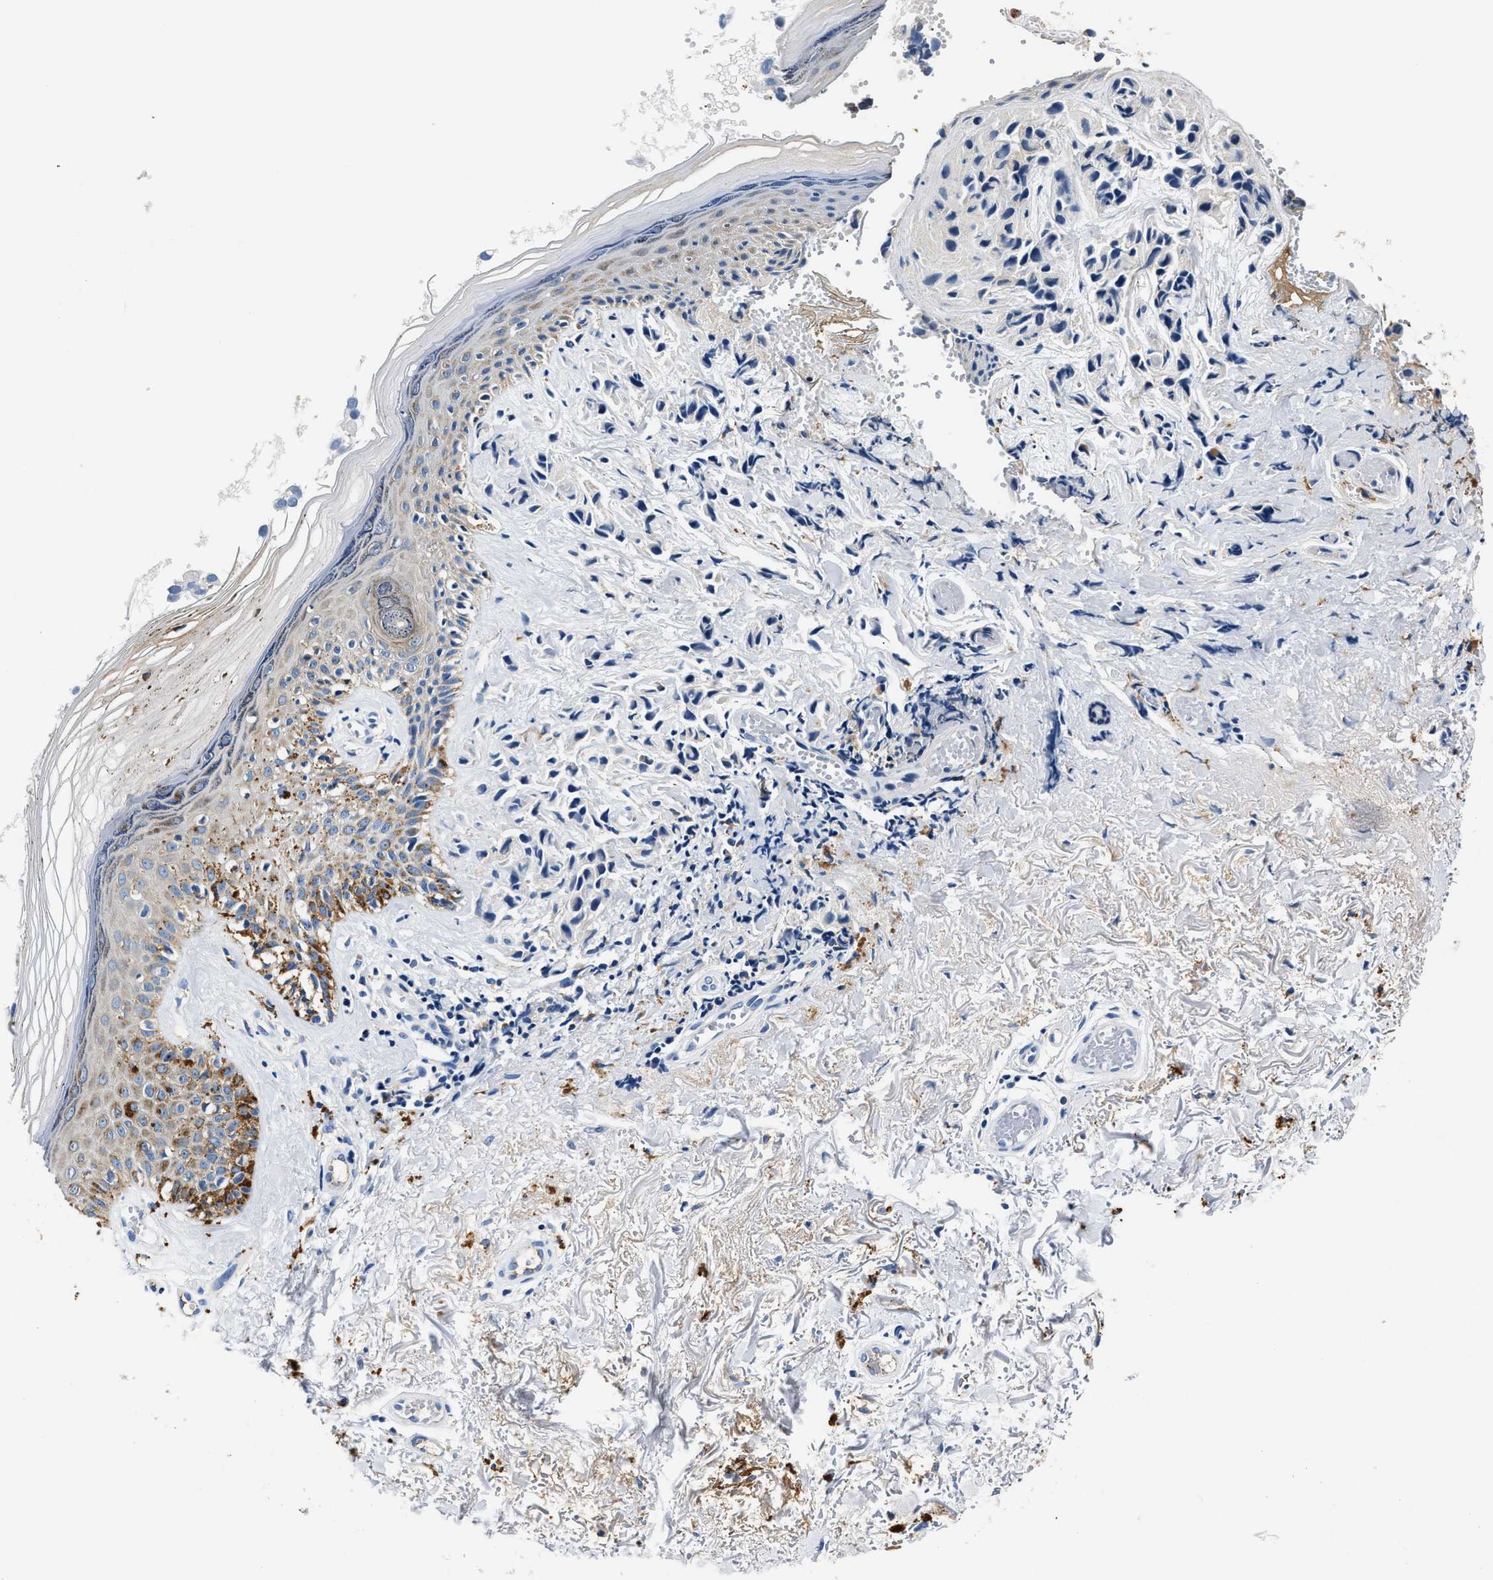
{"staining": {"intensity": "negative", "quantity": "none", "location": "none"}, "tissue": "melanoma", "cell_type": "Tumor cells", "image_type": "cancer", "snomed": [{"axis": "morphology", "description": "Malignant melanoma, NOS"}, {"axis": "topography", "description": "Skin"}], "caption": "Immunohistochemical staining of human melanoma reveals no significant staining in tumor cells. Brightfield microscopy of immunohistochemistry stained with DAB (brown) and hematoxylin (blue), captured at high magnification.", "gene": "TUT7", "patient": {"sex": "female", "age": 58}}